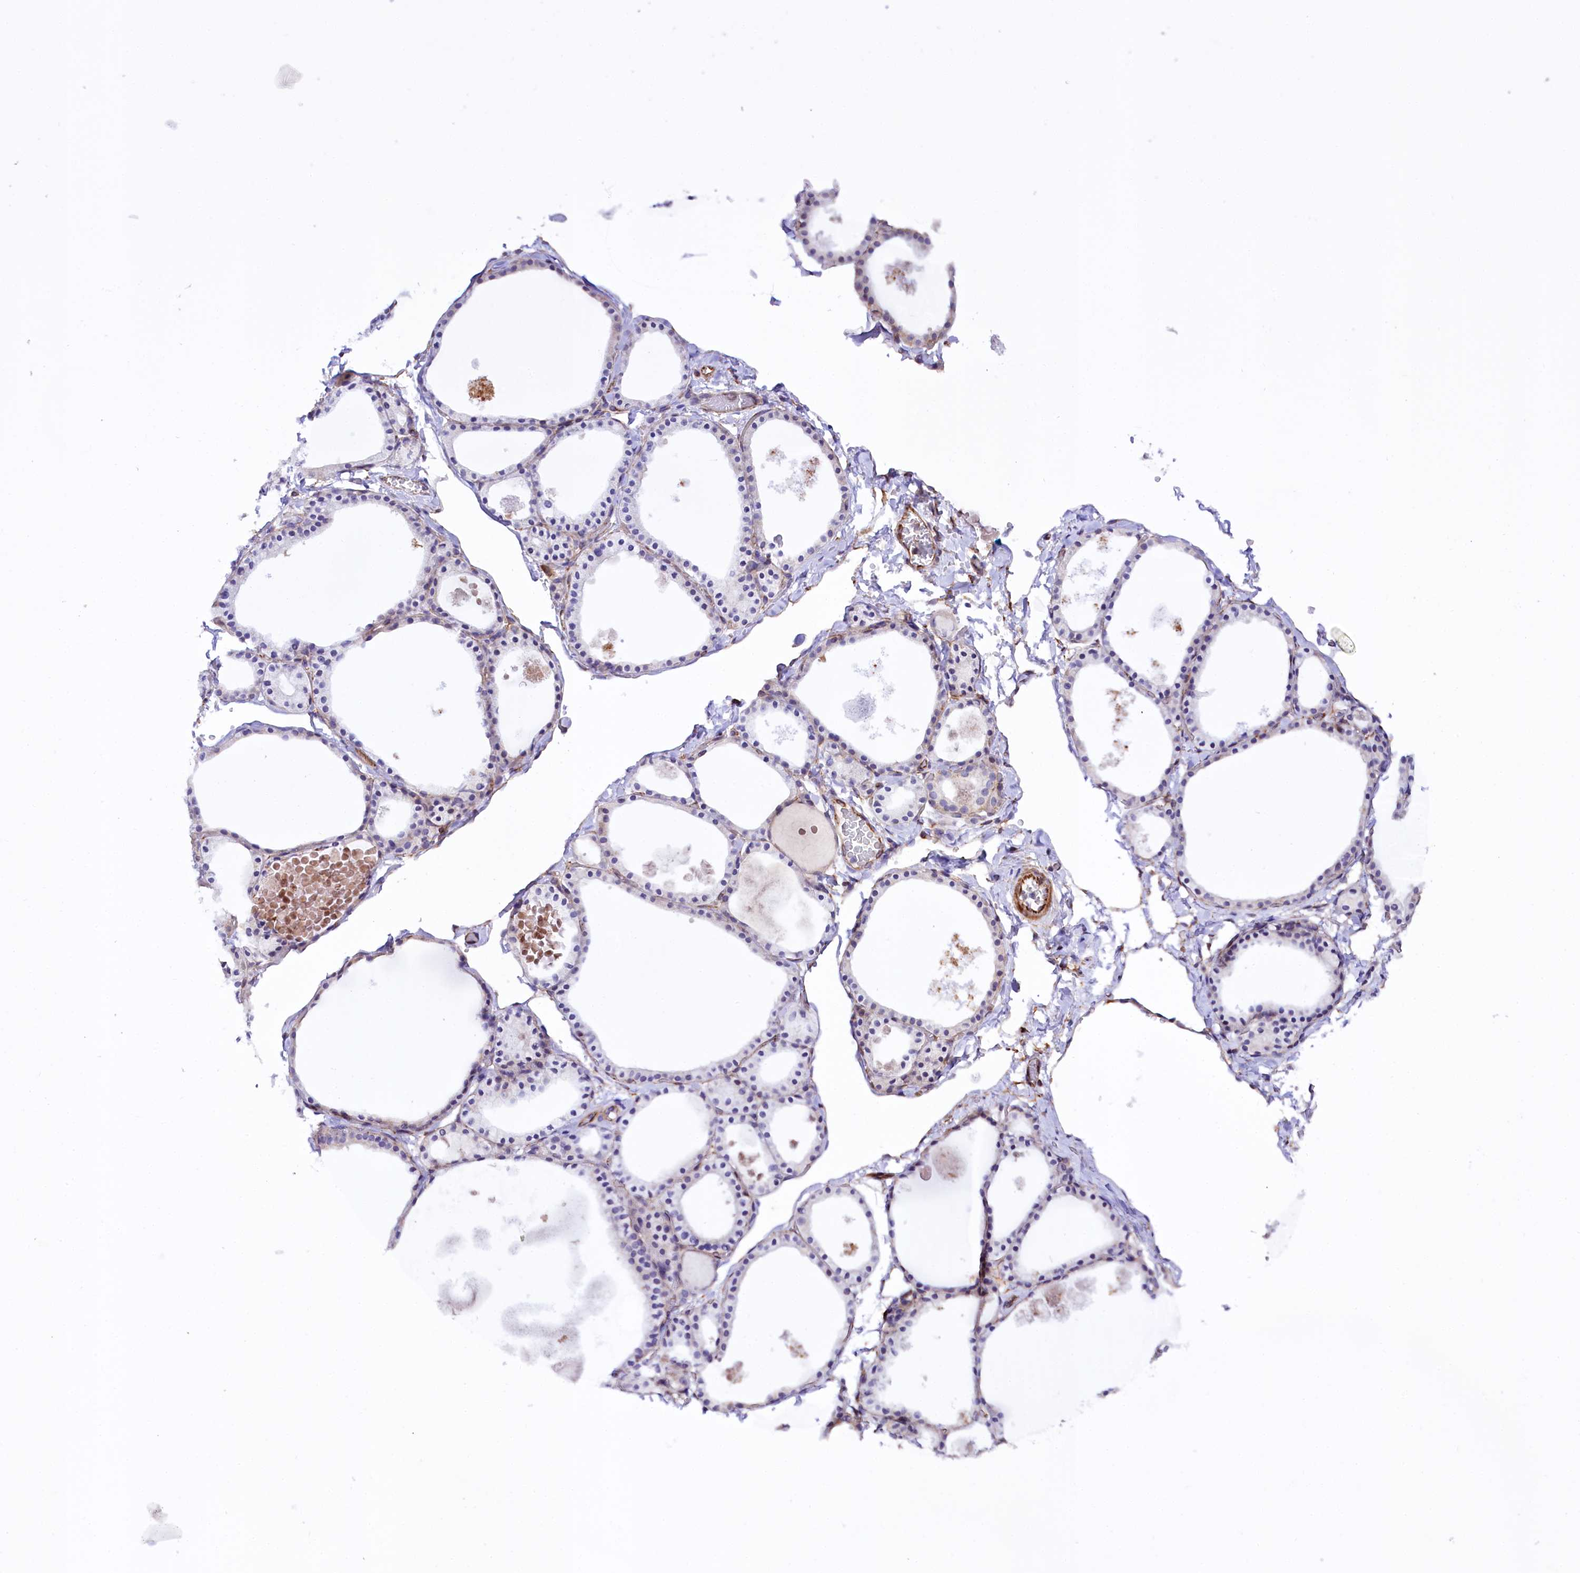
{"staining": {"intensity": "negative", "quantity": "none", "location": "none"}, "tissue": "thyroid gland", "cell_type": "Glandular cells", "image_type": "normal", "snomed": [{"axis": "morphology", "description": "Normal tissue, NOS"}, {"axis": "topography", "description": "Thyroid gland"}], "caption": "Photomicrograph shows no protein staining in glandular cells of benign thyroid gland.", "gene": "TTC12", "patient": {"sex": "male", "age": 56}}